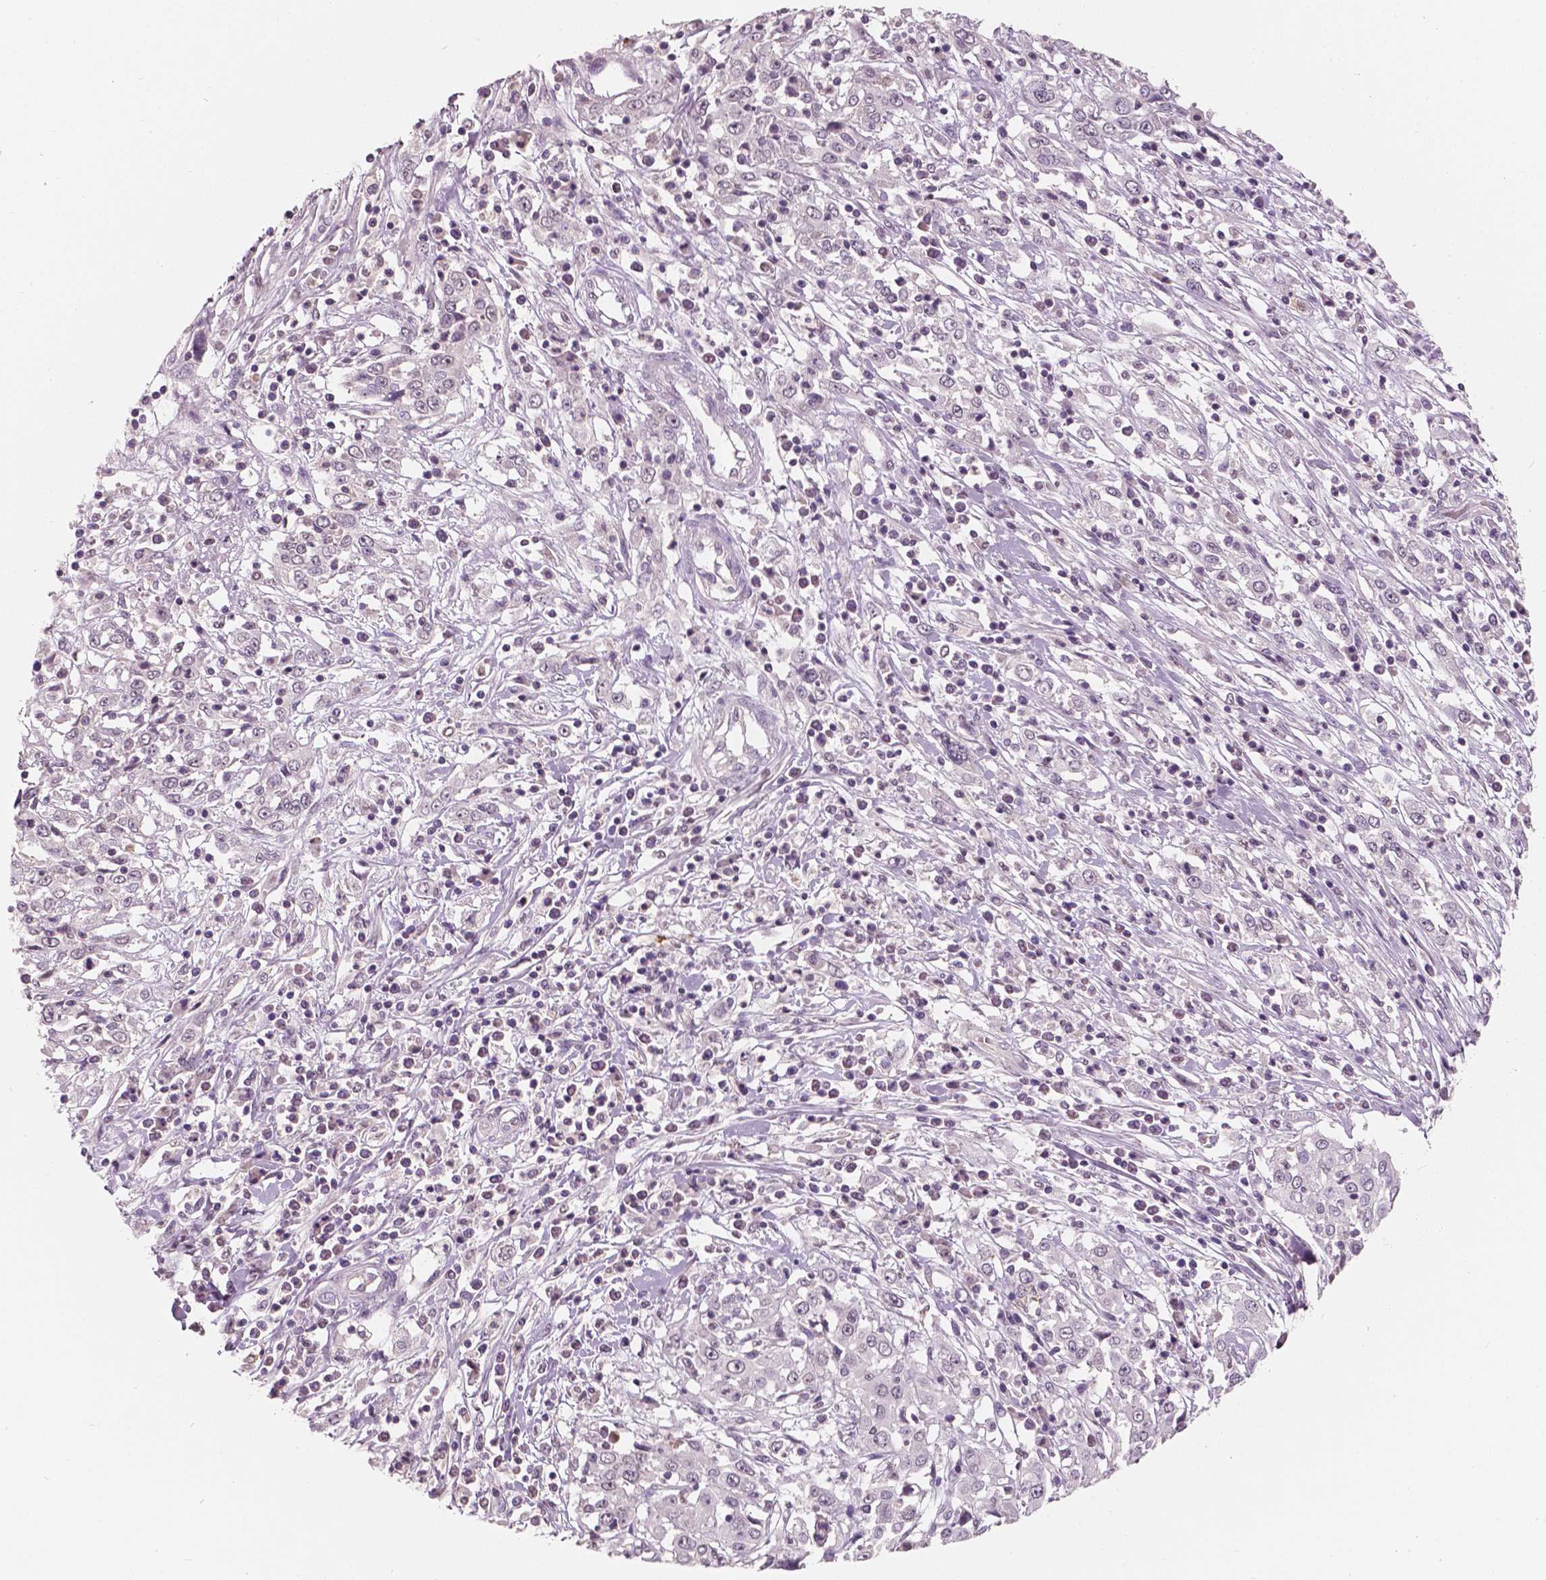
{"staining": {"intensity": "weak", "quantity": "25%-75%", "location": "nuclear"}, "tissue": "cervical cancer", "cell_type": "Tumor cells", "image_type": "cancer", "snomed": [{"axis": "morphology", "description": "Adenocarcinoma, NOS"}, {"axis": "topography", "description": "Cervix"}], "caption": "Human cervical cancer (adenocarcinoma) stained with a brown dye demonstrates weak nuclear positive staining in about 25%-75% of tumor cells.", "gene": "SAT2", "patient": {"sex": "female", "age": 40}}